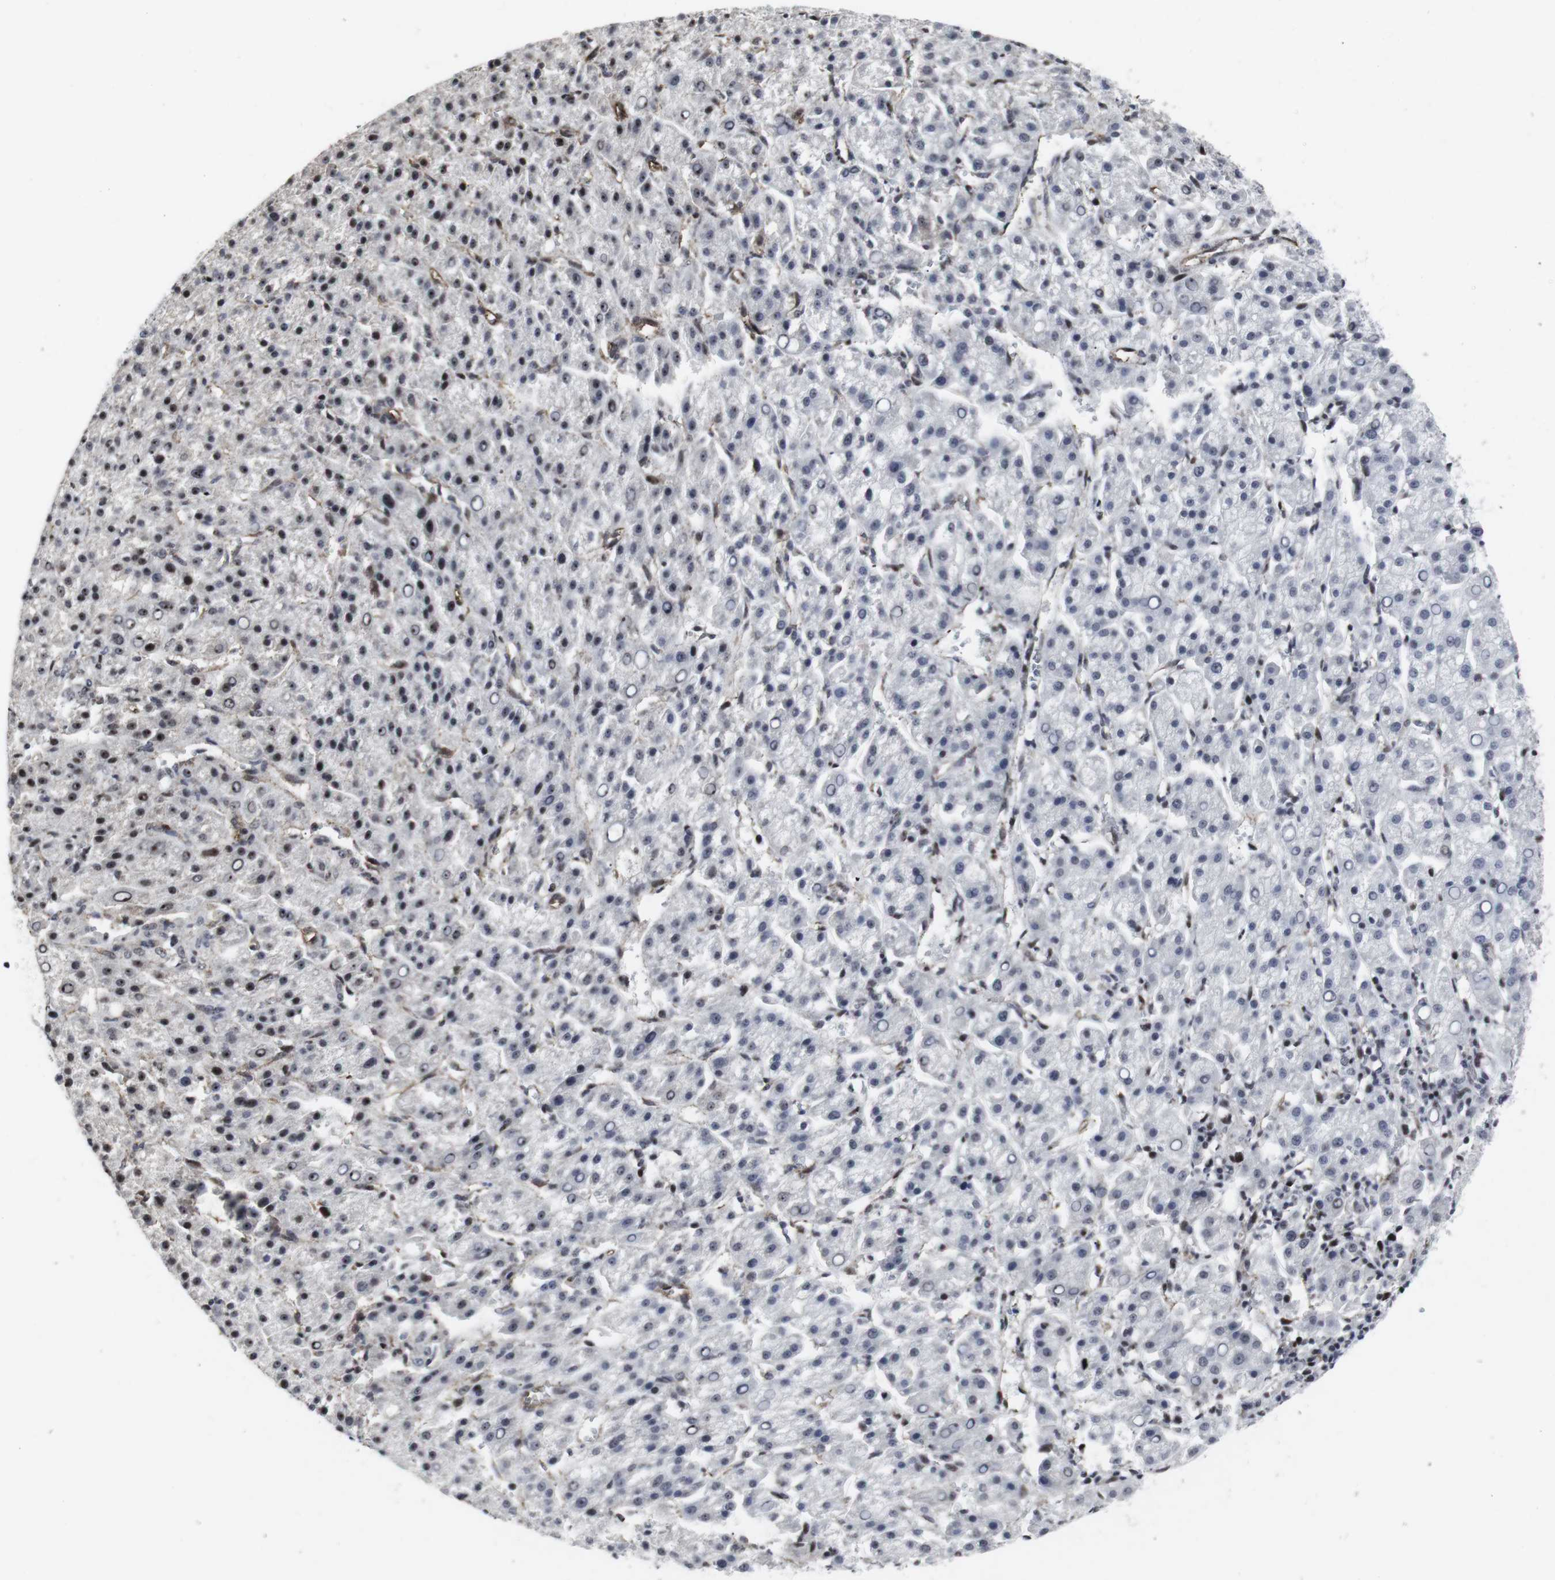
{"staining": {"intensity": "moderate", "quantity": "<25%", "location": "nuclear"}, "tissue": "liver cancer", "cell_type": "Tumor cells", "image_type": "cancer", "snomed": [{"axis": "morphology", "description": "Carcinoma, Hepatocellular, NOS"}, {"axis": "topography", "description": "Liver"}], "caption": "Liver cancer tissue shows moderate nuclear expression in approximately <25% of tumor cells (brown staining indicates protein expression, while blue staining denotes nuclei).", "gene": "MLH1", "patient": {"sex": "female", "age": 58}}